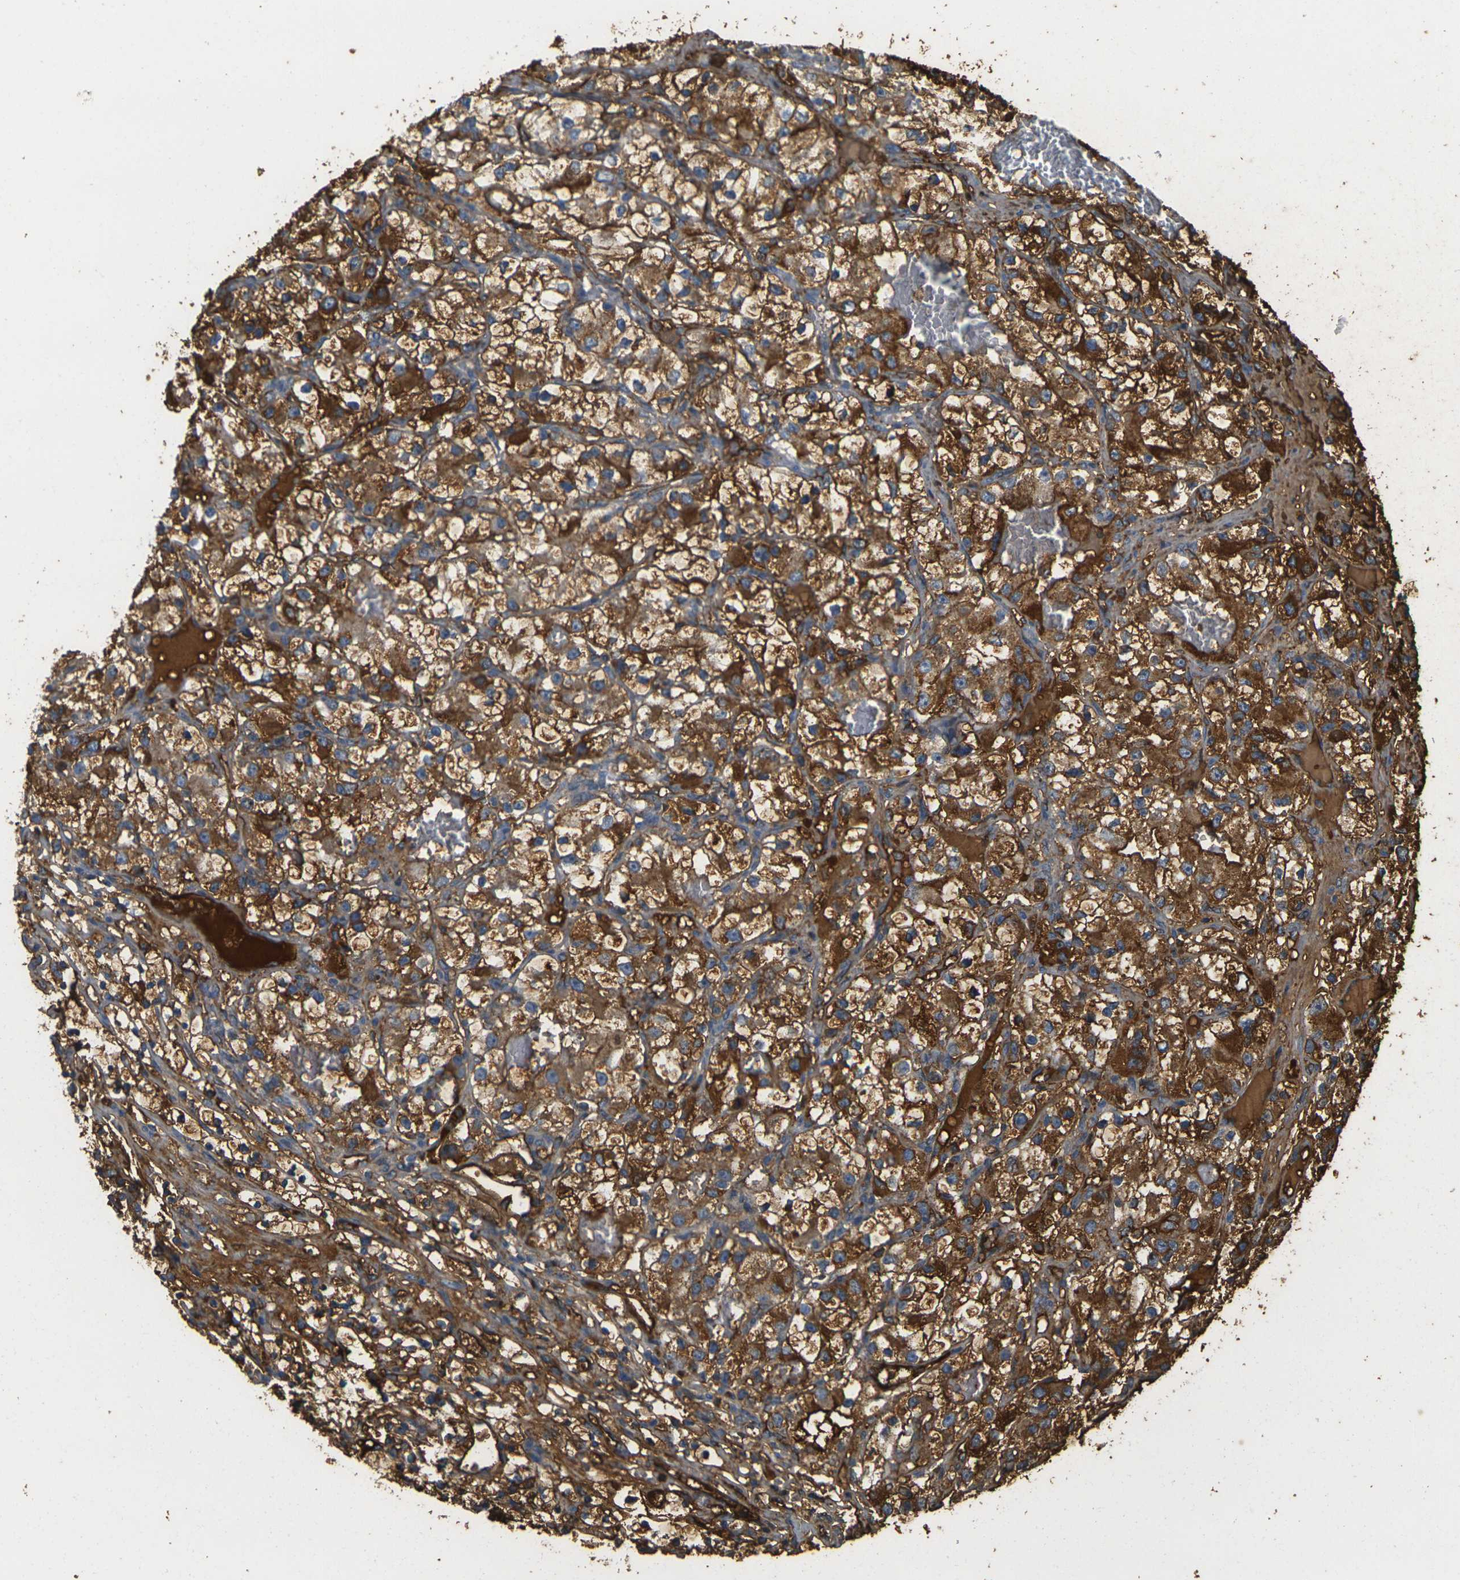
{"staining": {"intensity": "strong", "quantity": ">75%", "location": "cytoplasmic/membranous"}, "tissue": "renal cancer", "cell_type": "Tumor cells", "image_type": "cancer", "snomed": [{"axis": "morphology", "description": "Adenocarcinoma, NOS"}, {"axis": "topography", "description": "Kidney"}], "caption": "Human renal cancer stained for a protein (brown) shows strong cytoplasmic/membranous positive staining in about >75% of tumor cells.", "gene": "PLCD1", "patient": {"sex": "female", "age": 57}}